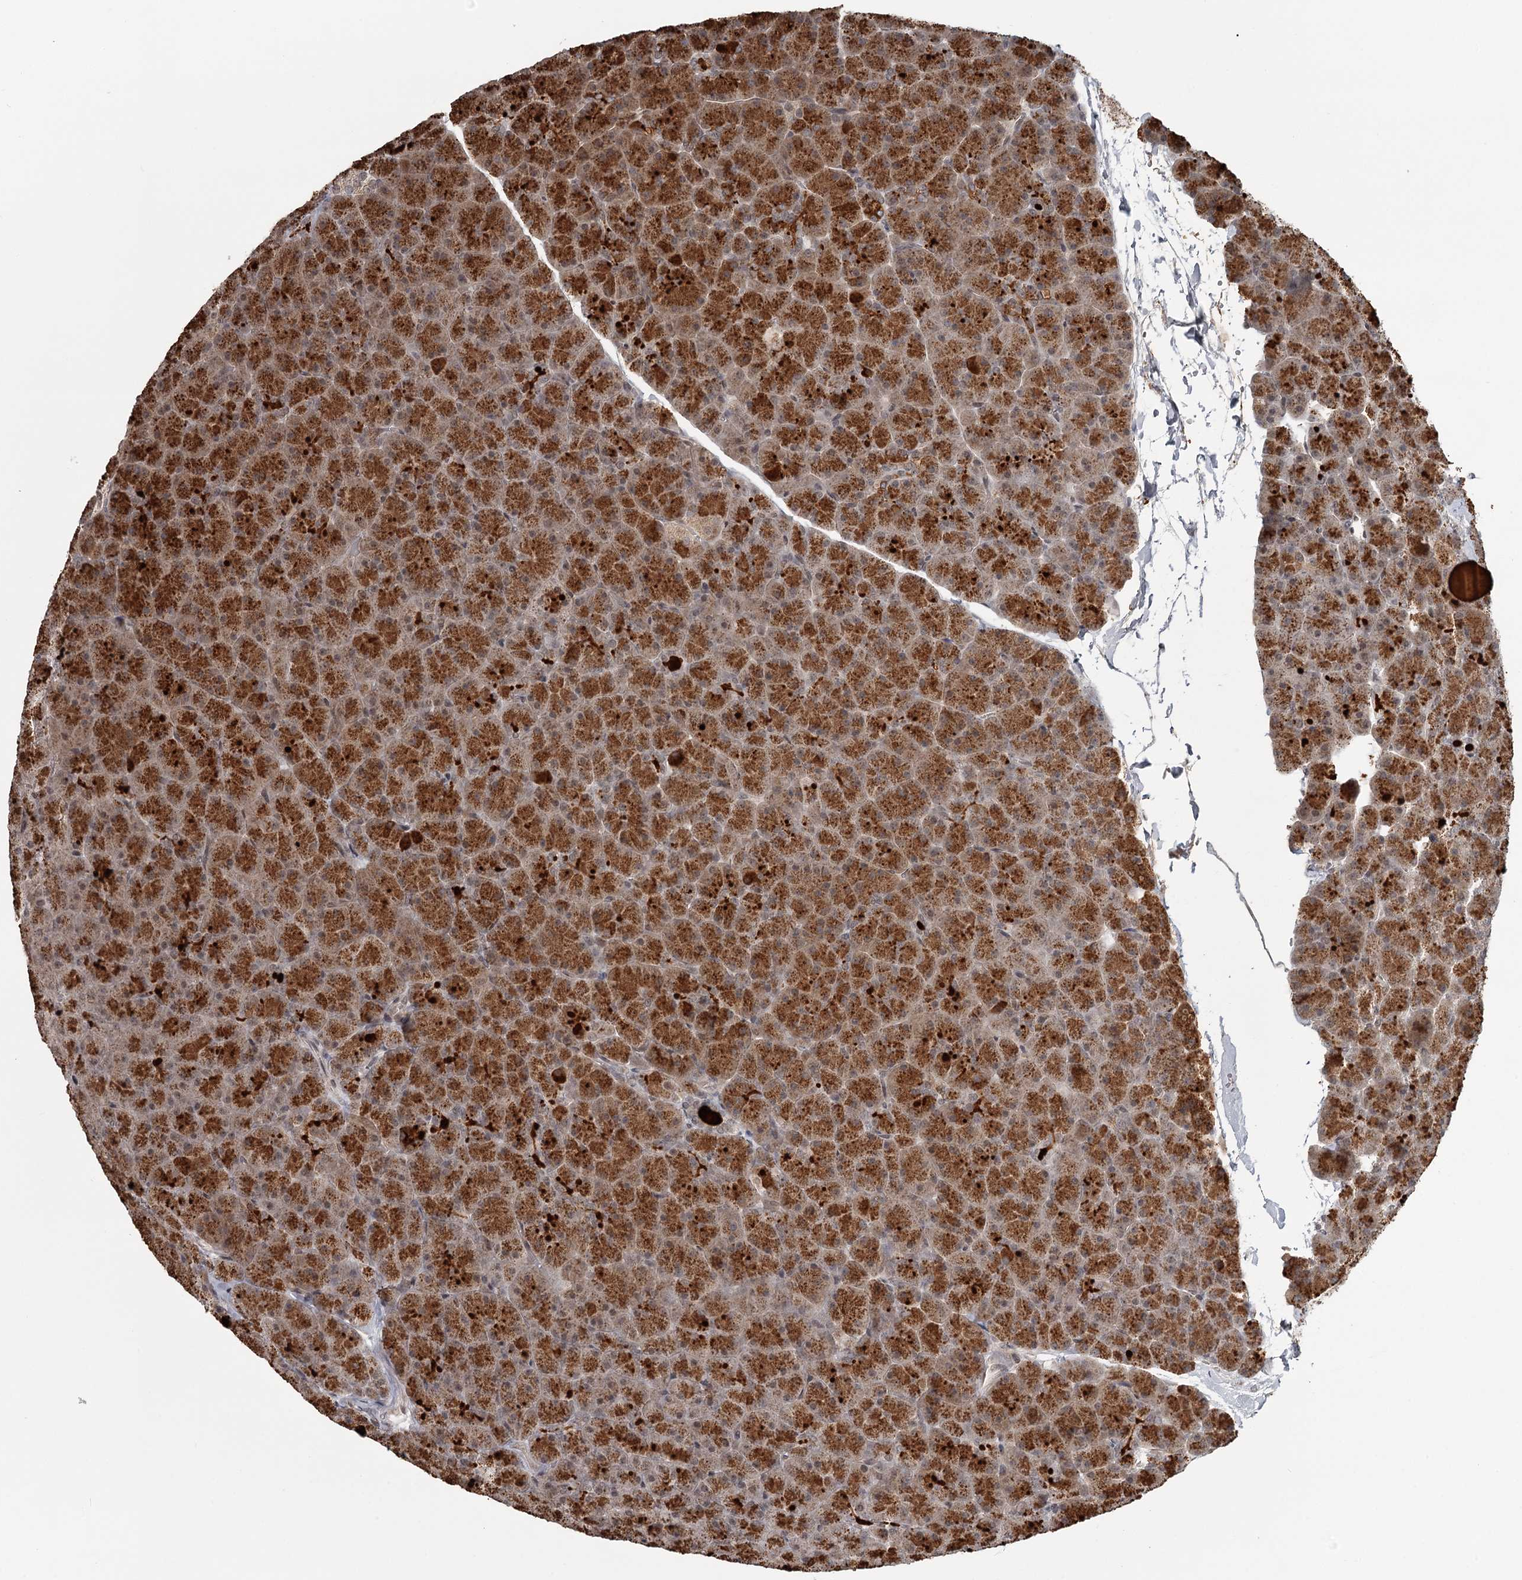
{"staining": {"intensity": "strong", "quantity": ">75%", "location": "cytoplasmic/membranous,nuclear"}, "tissue": "pancreas", "cell_type": "Exocrine glandular cells", "image_type": "normal", "snomed": [{"axis": "morphology", "description": "Normal tissue, NOS"}, {"axis": "topography", "description": "Pancreas"}], "caption": "Strong cytoplasmic/membranous,nuclear staining for a protein is seen in about >75% of exocrine glandular cells of unremarkable pancreas using IHC.", "gene": "FAM13C", "patient": {"sex": "male", "age": 36}}